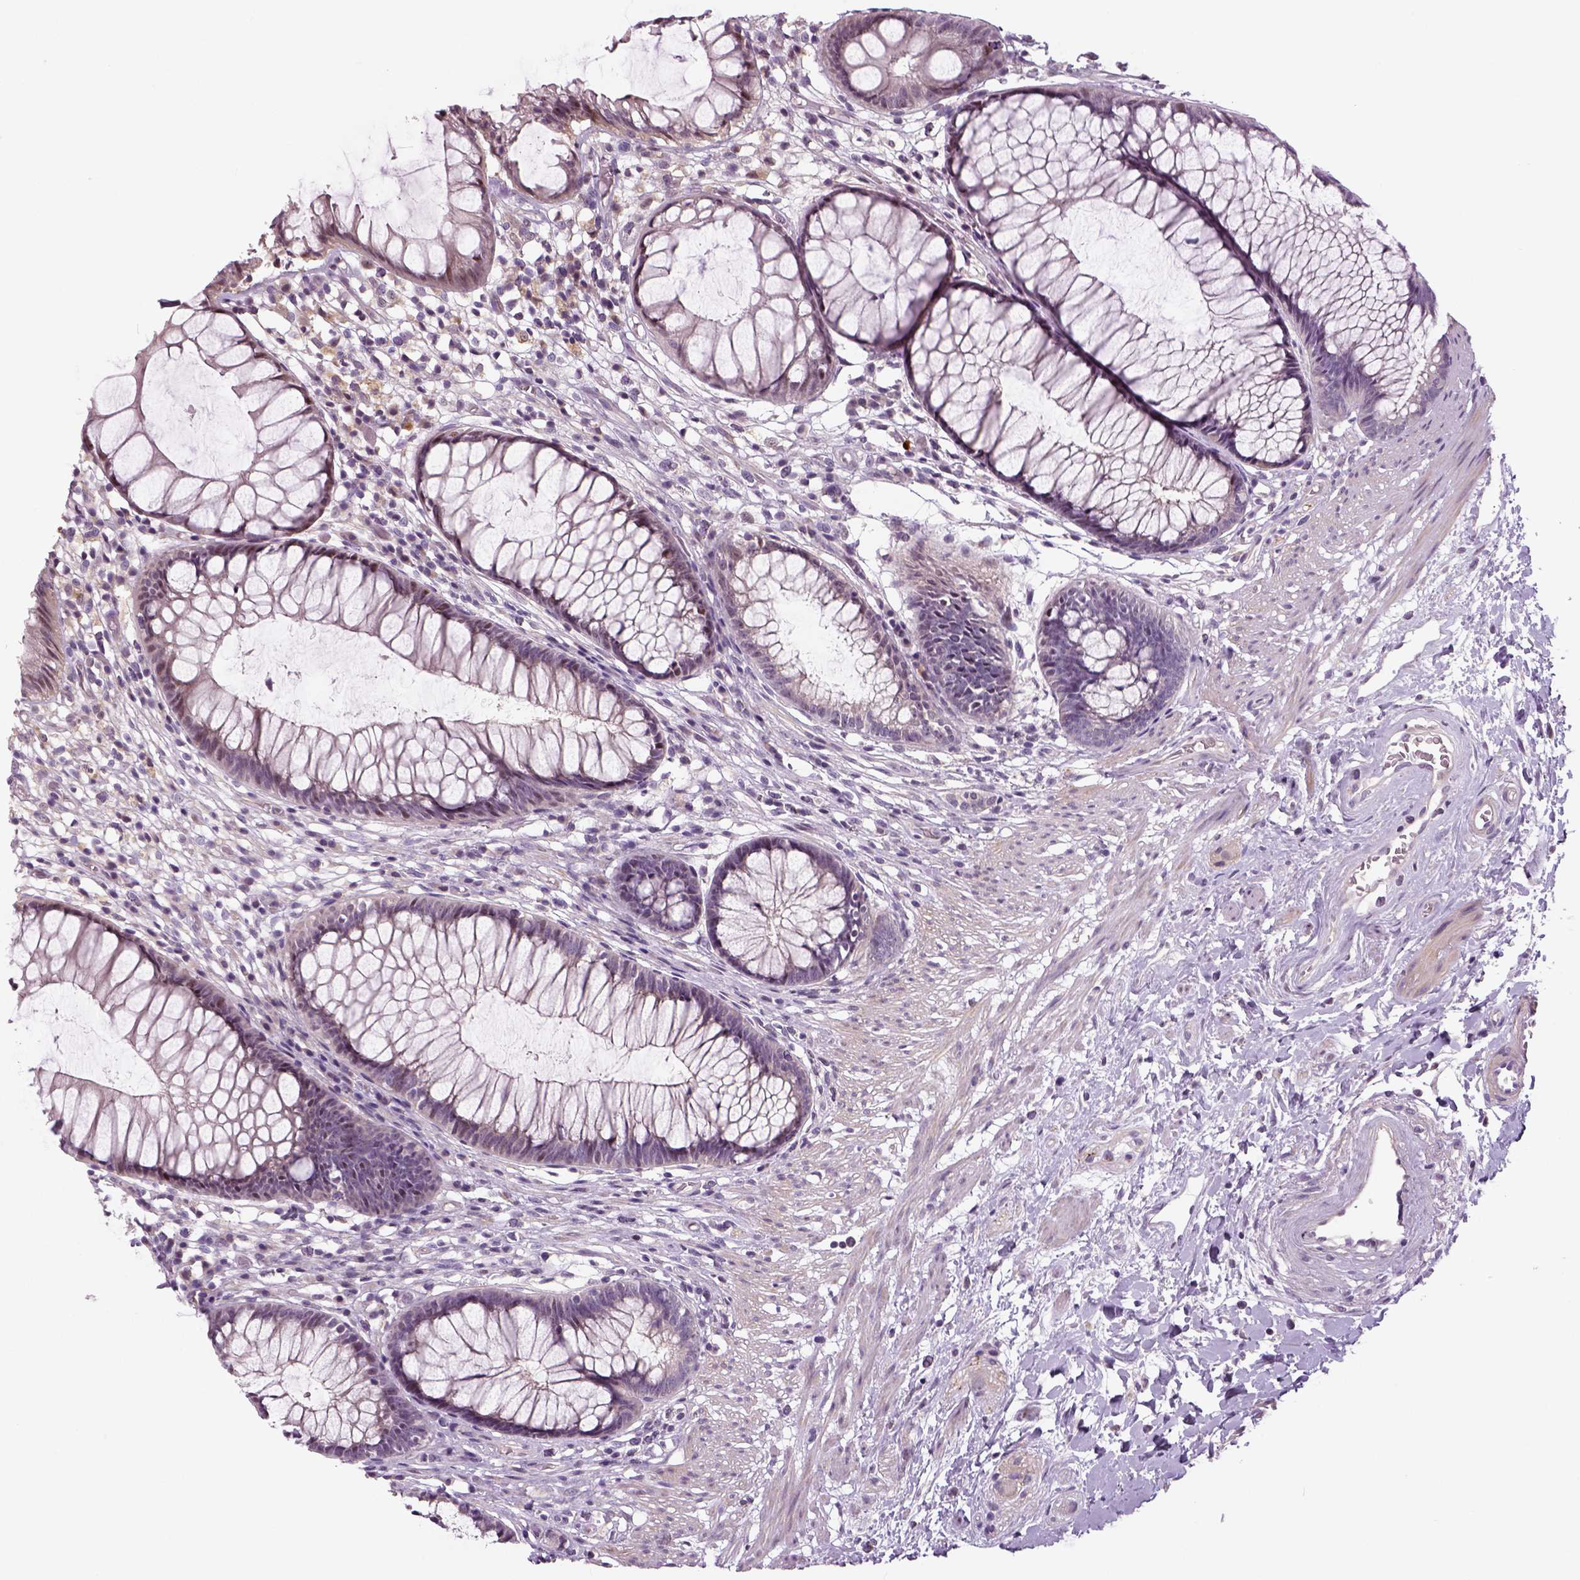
{"staining": {"intensity": "negative", "quantity": "none", "location": "none"}, "tissue": "rectum", "cell_type": "Glandular cells", "image_type": "normal", "snomed": [{"axis": "morphology", "description": "Normal tissue, NOS"}, {"axis": "topography", "description": "Smooth muscle"}, {"axis": "topography", "description": "Rectum"}], "caption": "Normal rectum was stained to show a protein in brown. There is no significant expression in glandular cells.", "gene": "NECAB1", "patient": {"sex": "male", "age": 53}}